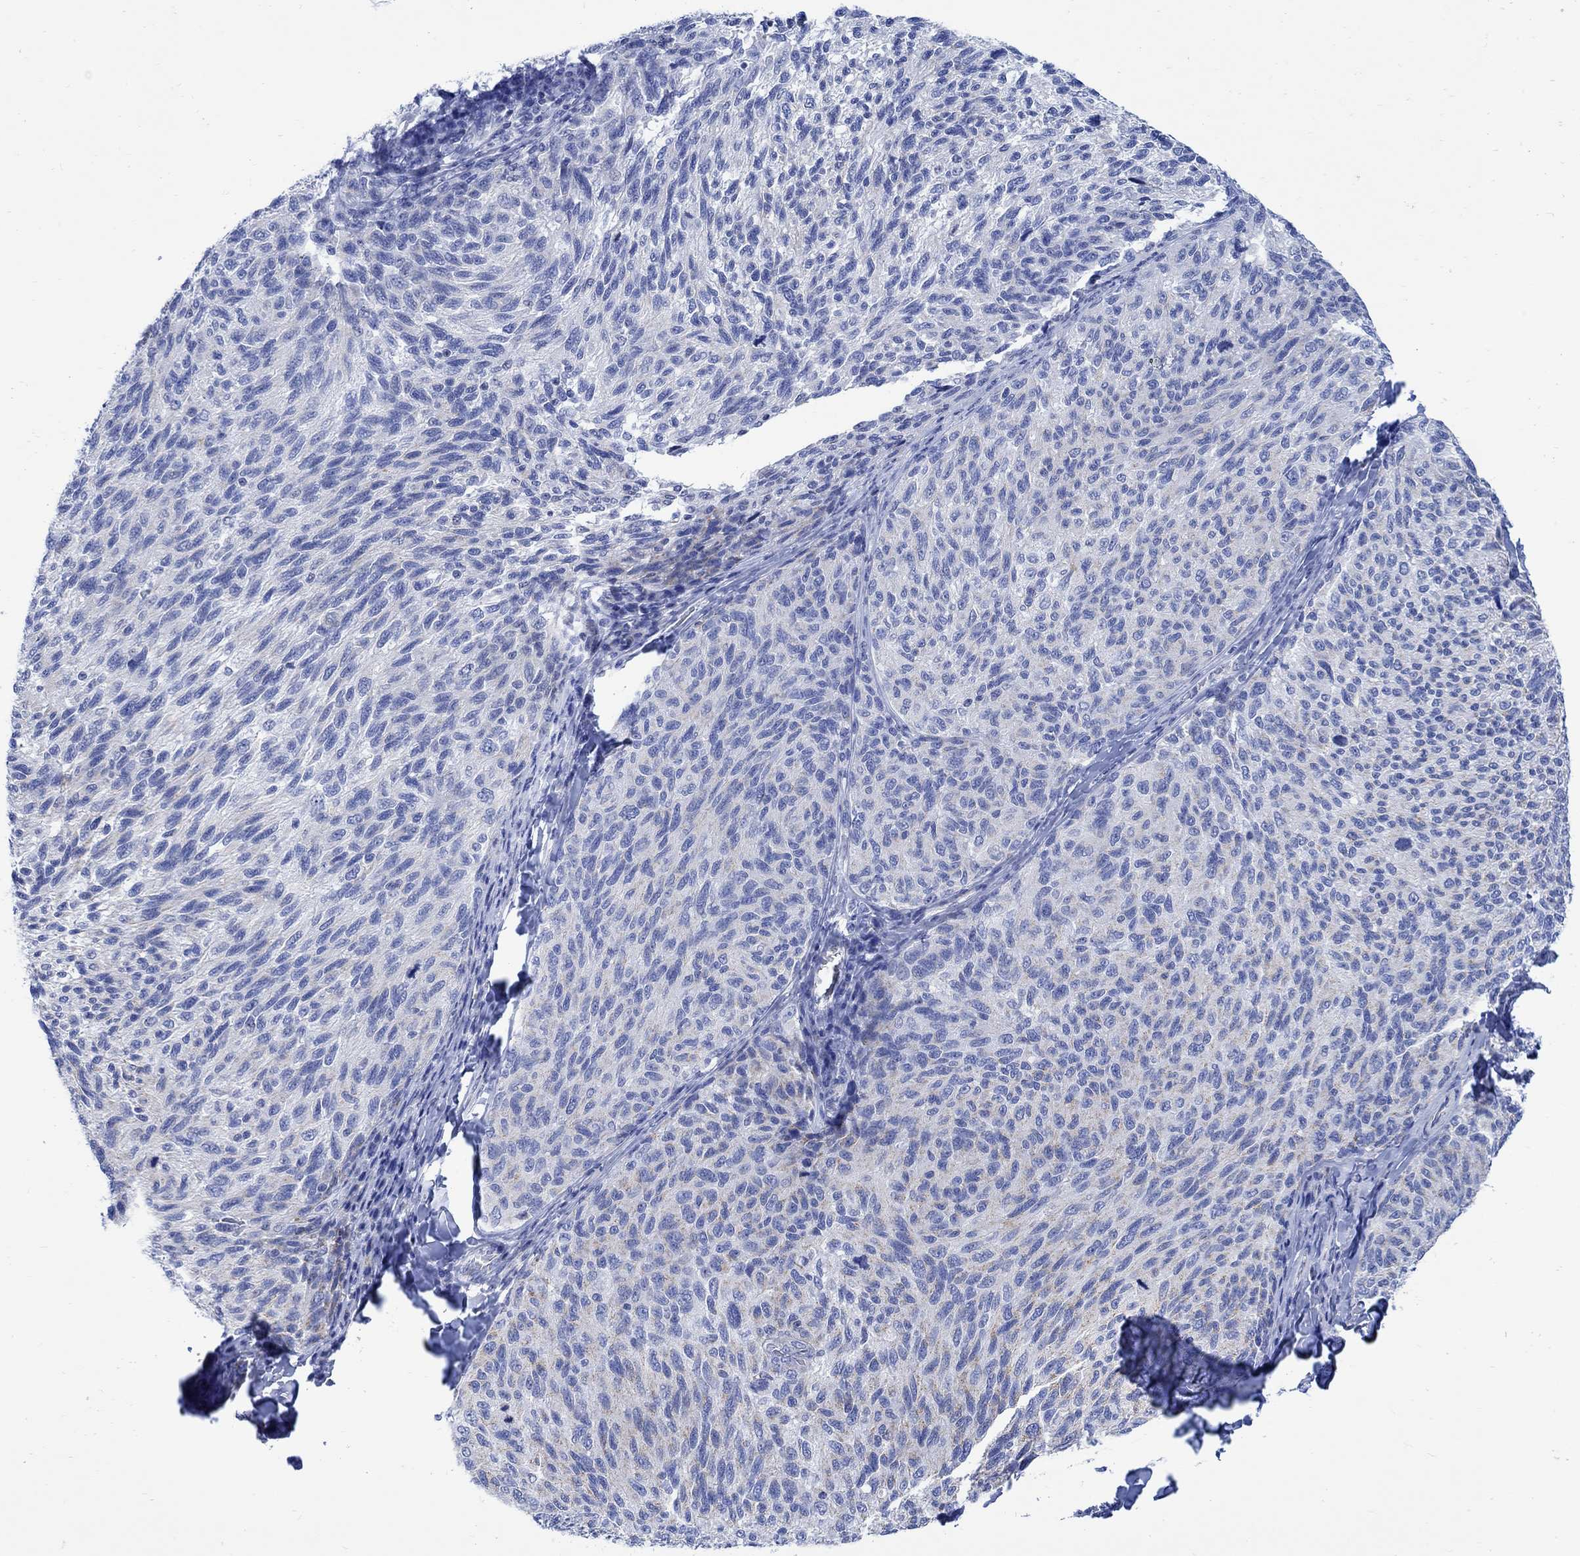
{"staining": {"intensity": "weak", "quantity": "<25%", "location": "cytoplasmic/membranous"}, "tissue": "melanoma", "cell_type": "Tumor cells", "image_type": "cancer", "snomed": [{"axis": "morphology", "description": "Malignant melanoma, NOS"}, {"axis": "topography", "description": "Skin"}], "caption": "Immunohistochemistry (IHC) of human malignant melanoma shows no staining in tumor cells.", "gene": "CPLX2", "patient": {"sex": "female", "age": 73}}